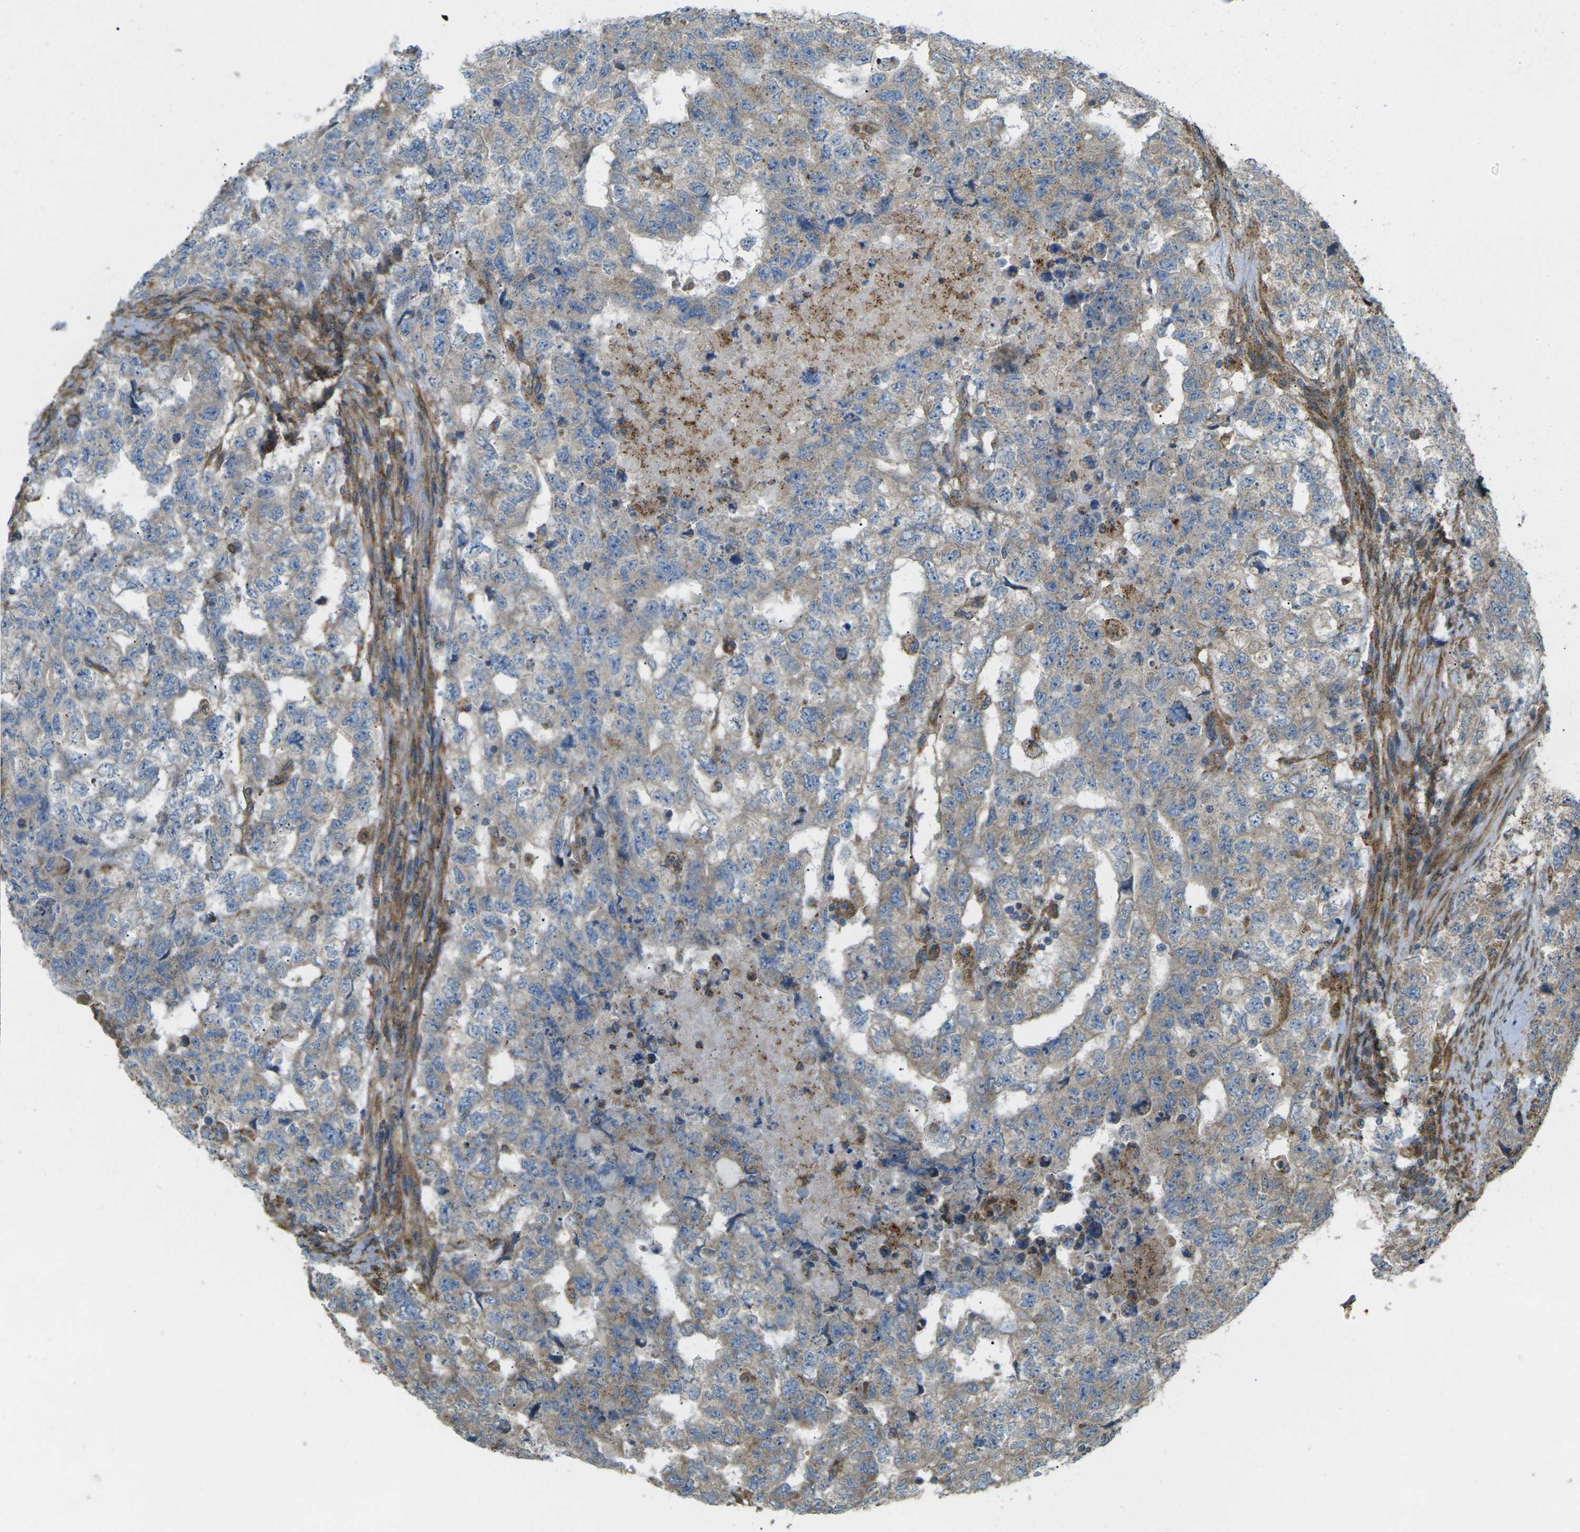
{"staining": {"intensity": "weak", "quantity": ">75%", "location": "cytoplasmic/membranous"}, "tissue": "testis cancer", "cell_type": "Tumor cells", "image_type": "cancer", "snomed": [{"axis": "morphology", "description": "Carcinoma, Embryonal, NOS"}, {"axis": "topography", "description": "Testis"}], "caption": "Testis cancer (embryonal carcinoma) stained with a protein marker exhibits weak staining in tumor cells.", "gene": "CHMP3", "patient": {"sex": "male", "age": 36}}